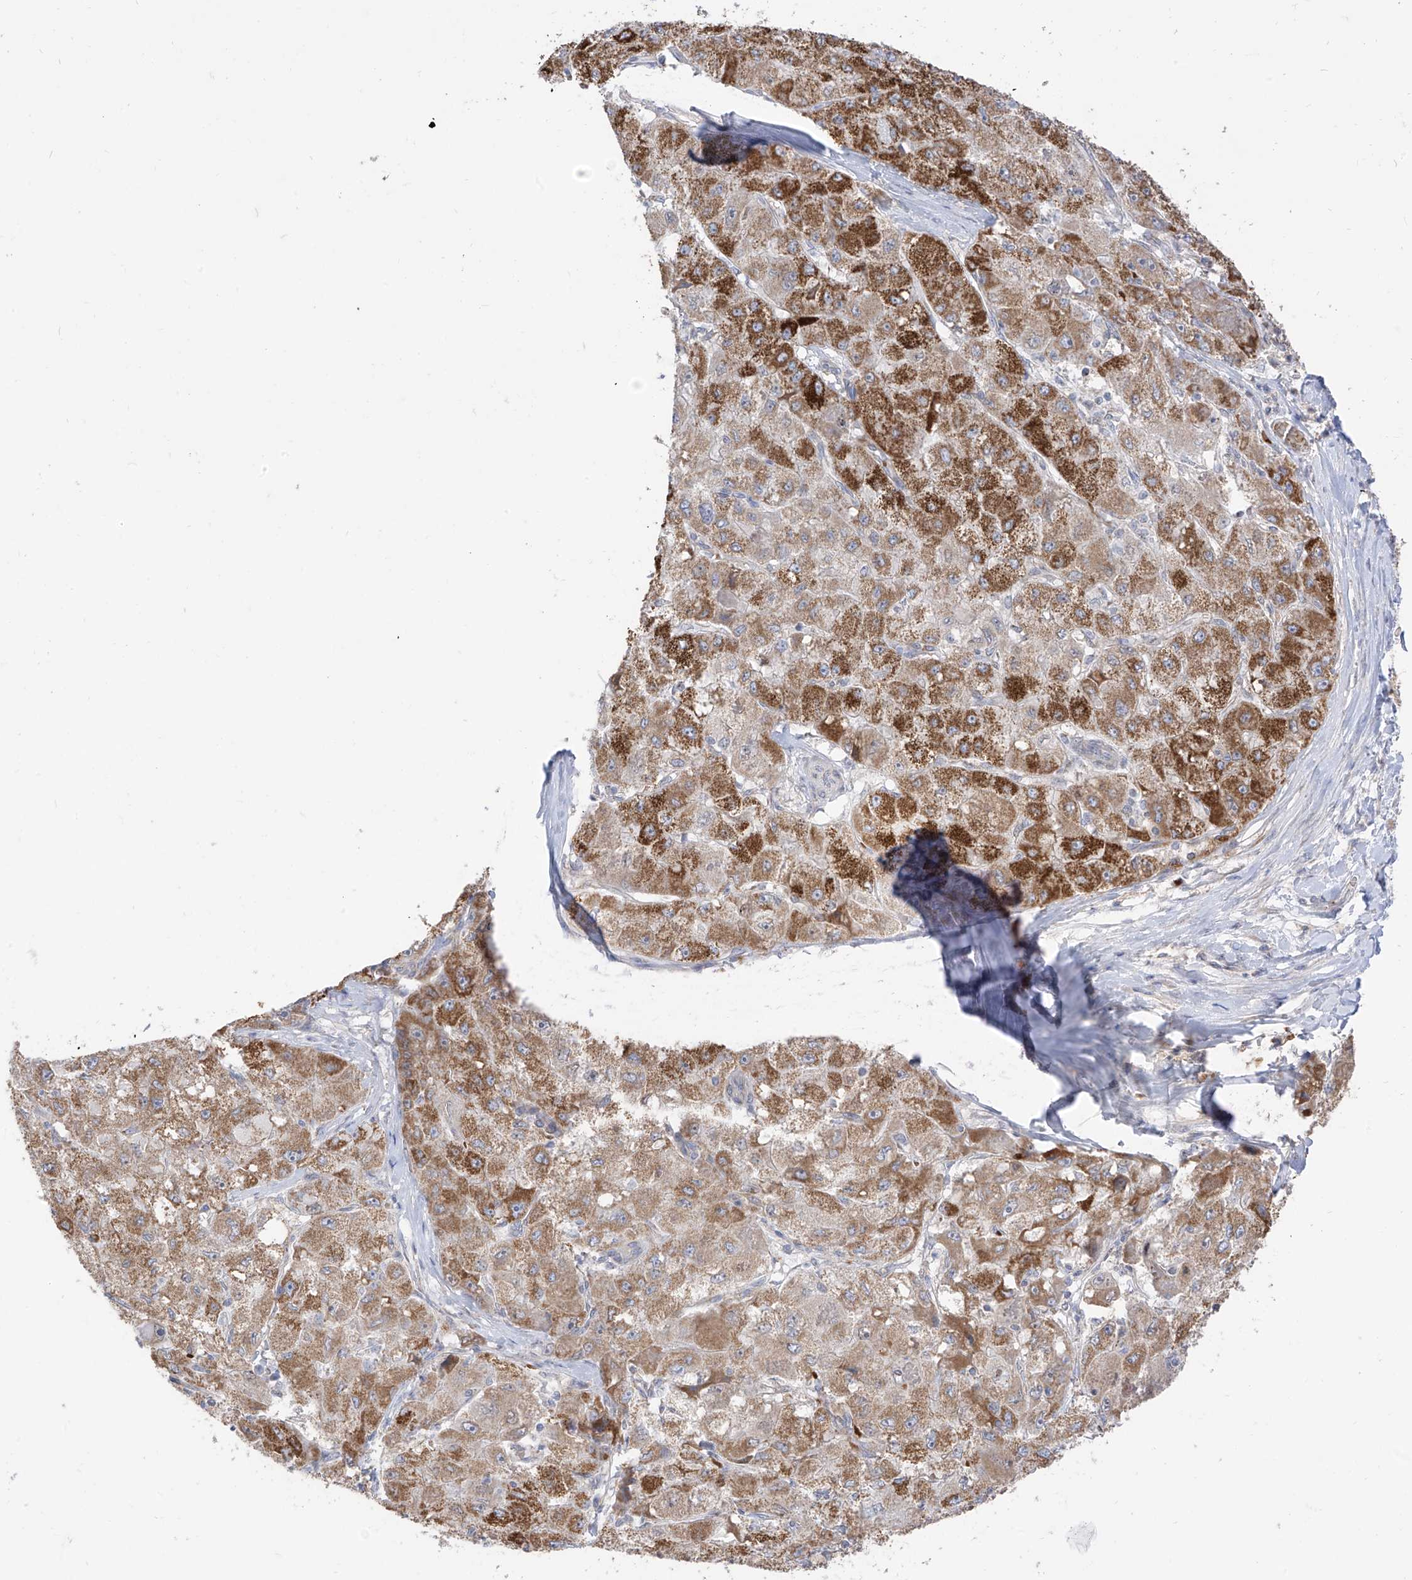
{"staining": {"intensity": "strong", "quantity": "25%-75%", "location": "cytoplasmic/membranous"}, "tissue": "liver cancer", "cell_type": "Tumor cells", "image_type": "cancer", "snomed": [{"axis": "morphology", "description": "Carcinoma, Hepatocellular, NOS"}, {"axis": "topography", "description": "Liver"}], "caption": "Liver cancer was stained to show a protein in brown. There is high levels of strong cytoplasmic/membranous positivity in about 25%-75% of tumor cells. (brown staining indicates protein expression, while blue staining denotes nuclei).", "gene": "ARHGEF40", "patient": {"sex": "male", "age": 80}}